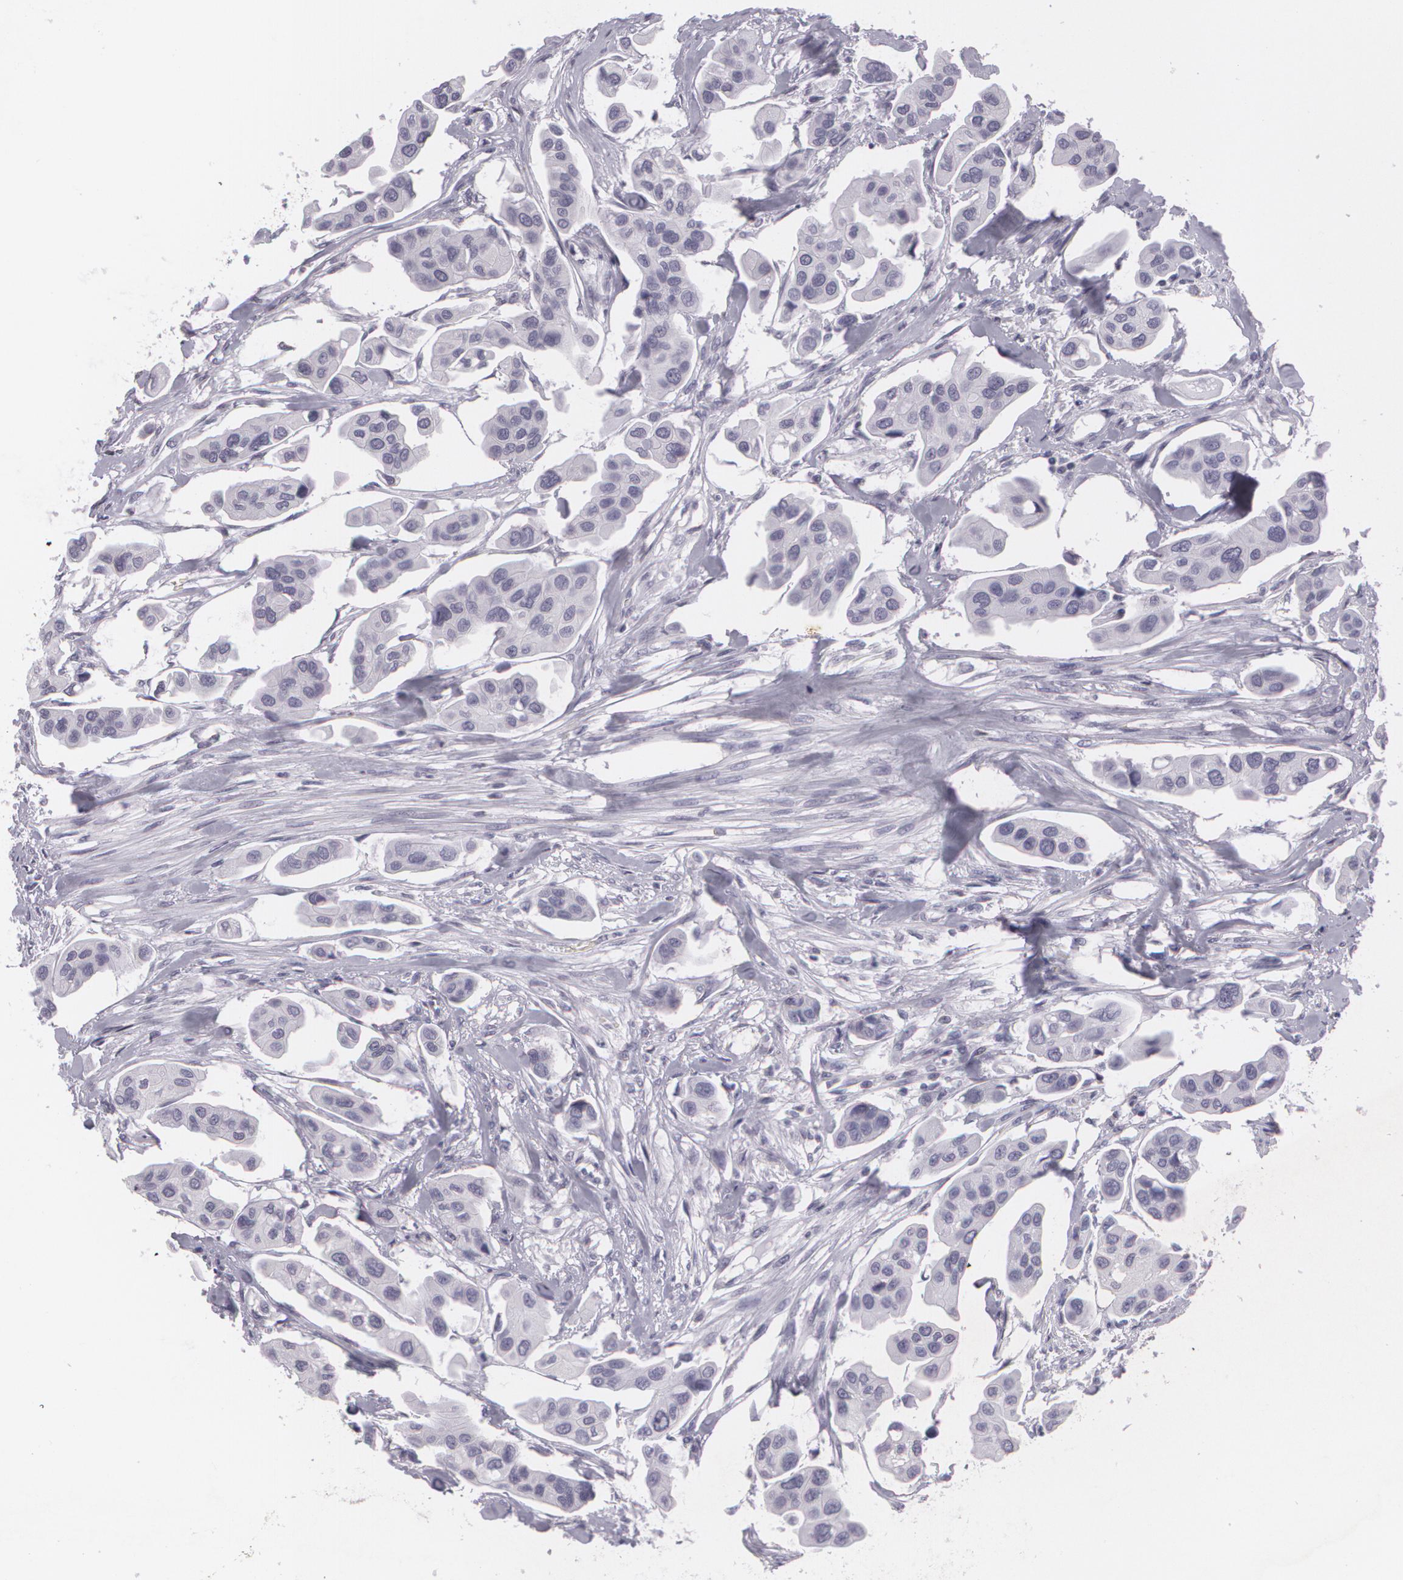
{"staining": {"intensity": "negative", "quantity": "none", "location": "none"}, "tissue": "urothelial cancer", "cell_type": "Tumor cells", "image_type": "cancer", "snomed": [{"axis": "morphology", "description": "Adenocarcinoma, NOS"}, {"axis": "topography", "description": "Urinary bladder"}], "caption": "Urothelial cancer stained for a protein using immunohistochemistry exhibits no positivity tumor cells.", "gene": "MAP2", "patient": {"sex": "male", "age": 61}}